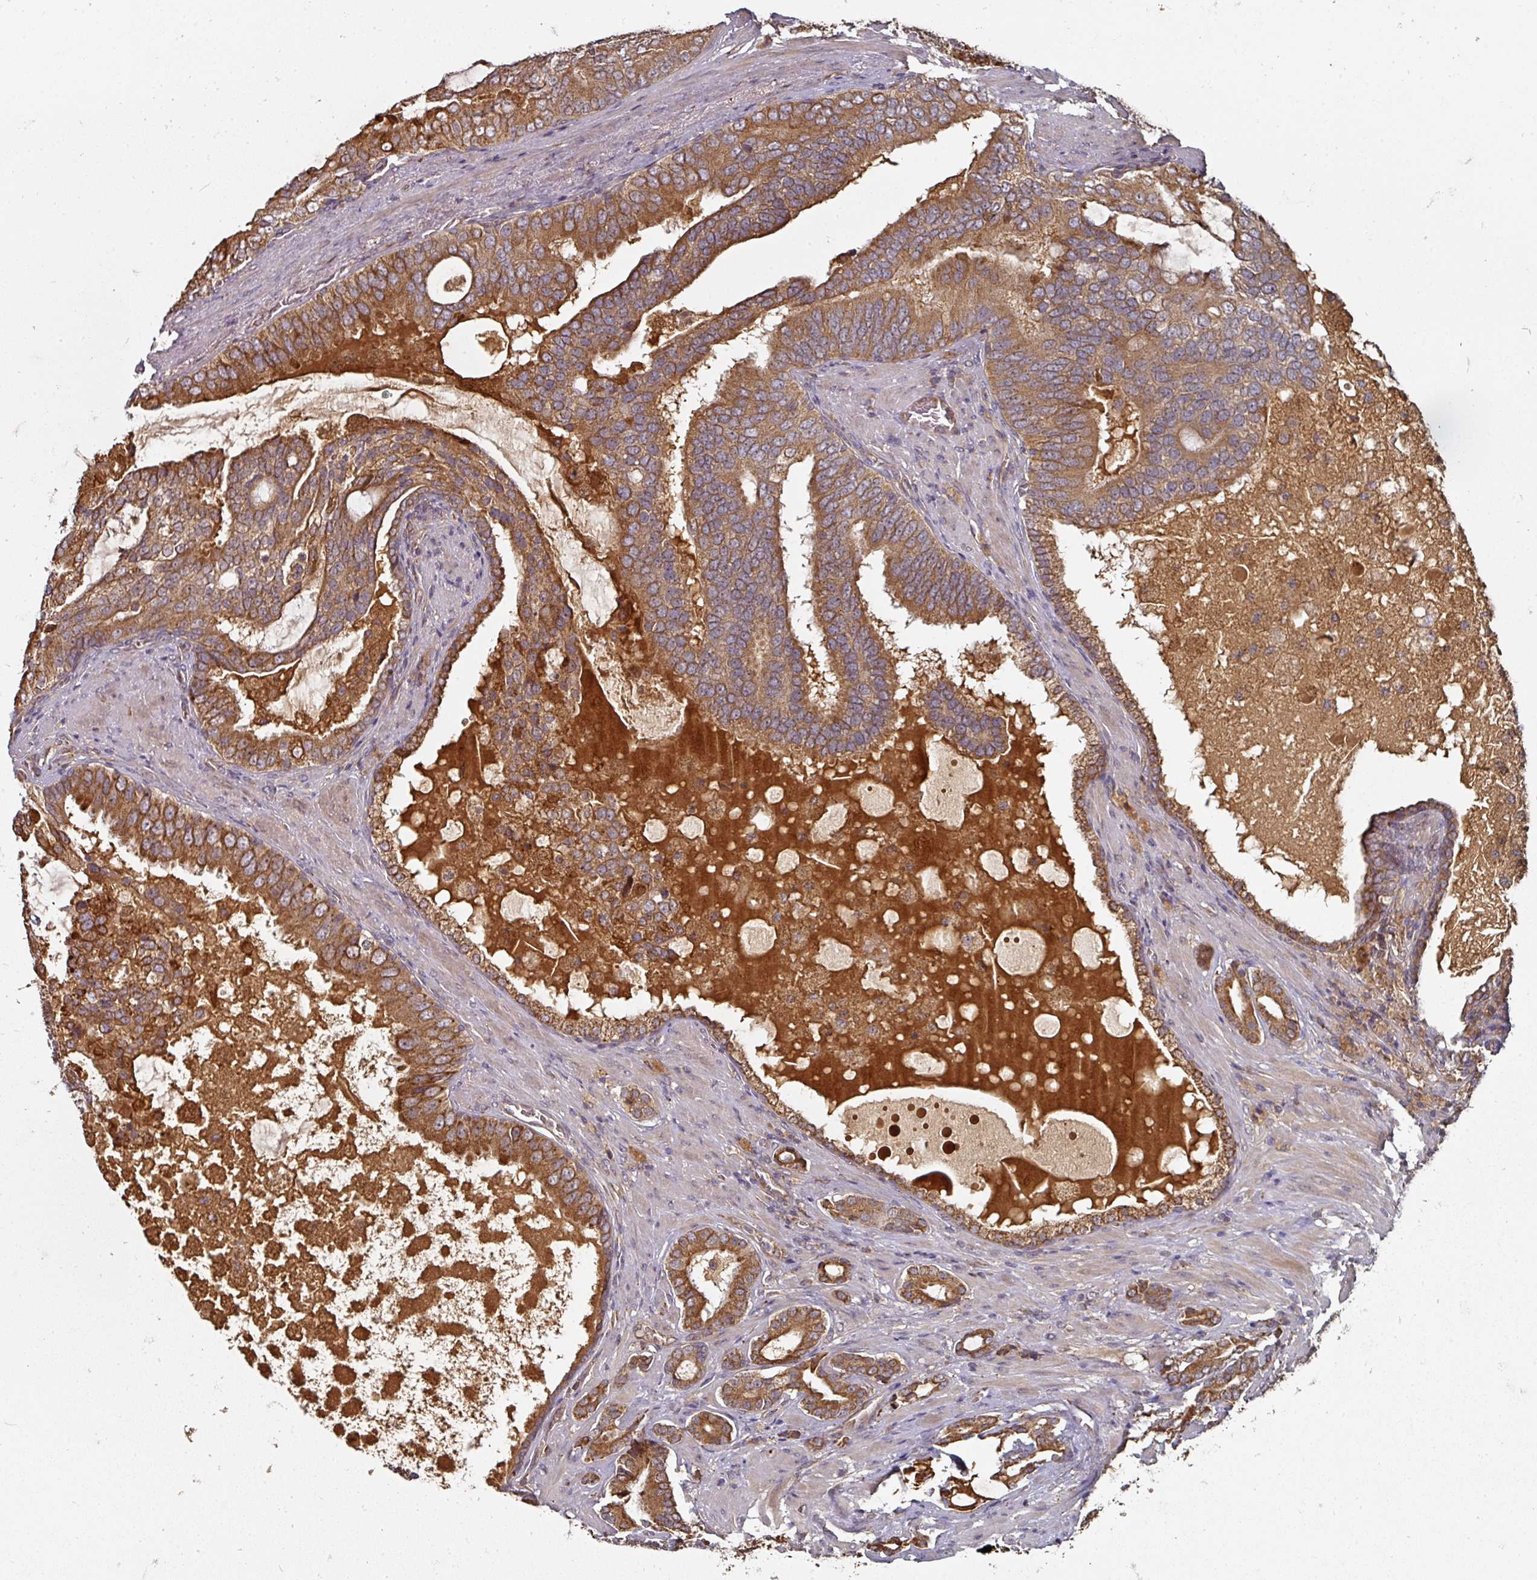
{"staining": {"intensity": "strong", "quantity": ">75%", "location": "cytoplasmic/membranous"}, "tissue": "prostate cancer", "cell_type": "Tumor cells", "image_type": "cancer", "snomed": [{"axis": "morphology", "description": "Adenocarcinoma, High grade"}, {"axis": "topography", "description": "Prostate"}], "caption": "This is an image of immunohistochemistry staining of prostate cancer (adenocarcinoma (high-grade)), which shows strong staining in the cytoplasmic/membranous of tumor cells.", "gene": "CEP95", "patient": {"sex": "male", "age": 55}}